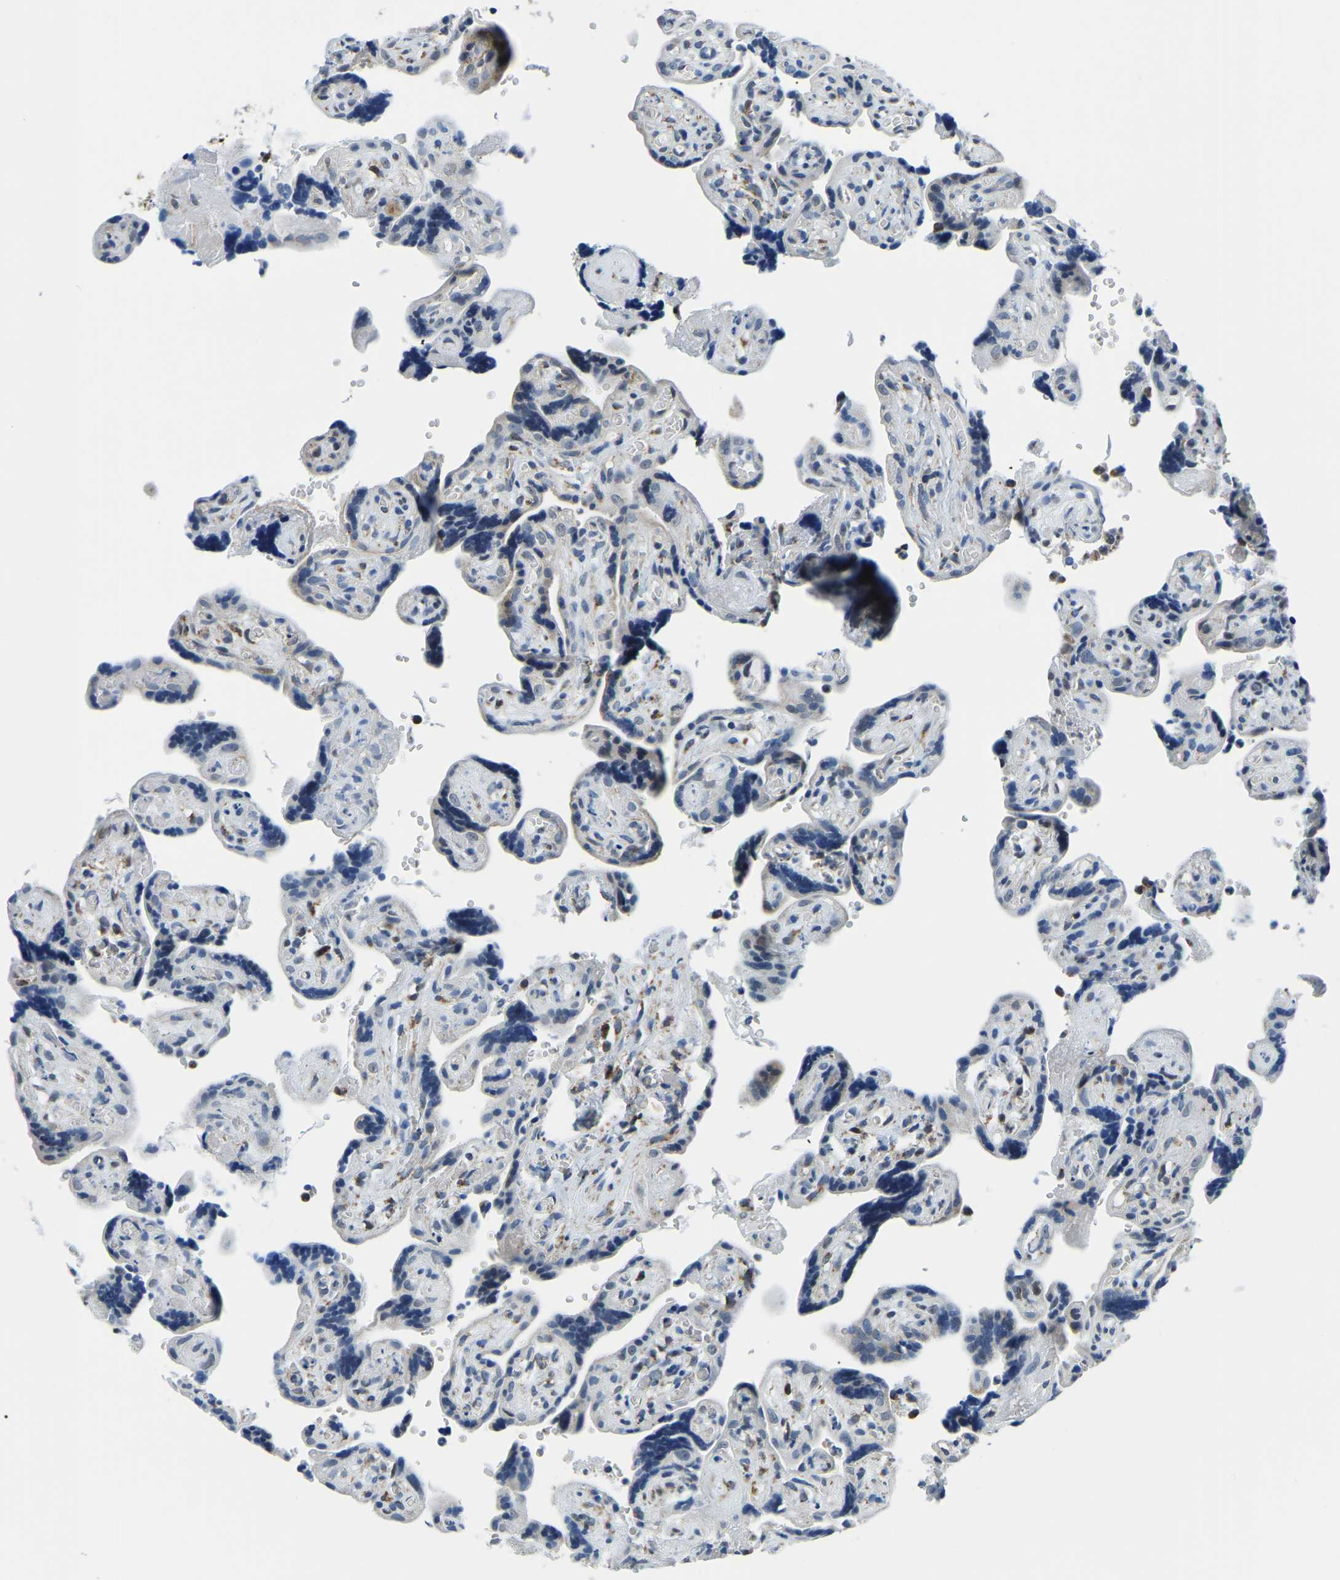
{"staining": {"intensity": "moderate", "quantity": ">75%", "location": "cytoplasmic/membranous"}, "tissue": "placenta", "cell_type": "Decidual cells", "image_type": "normal", "snomed": [{"axis": "morphology", "description": "Normal tissue, NOS"}, {"axis": "topography", "description": "Placenta"}], "caption": "Benign placenta was stained to show a protein in brown. There is medium levels of moderate cytoplasmic/membranous staining in approximately >75% of decidual cells.", "gene": "BNIP3L", "patient": {"sex": "female", "age": 30}}